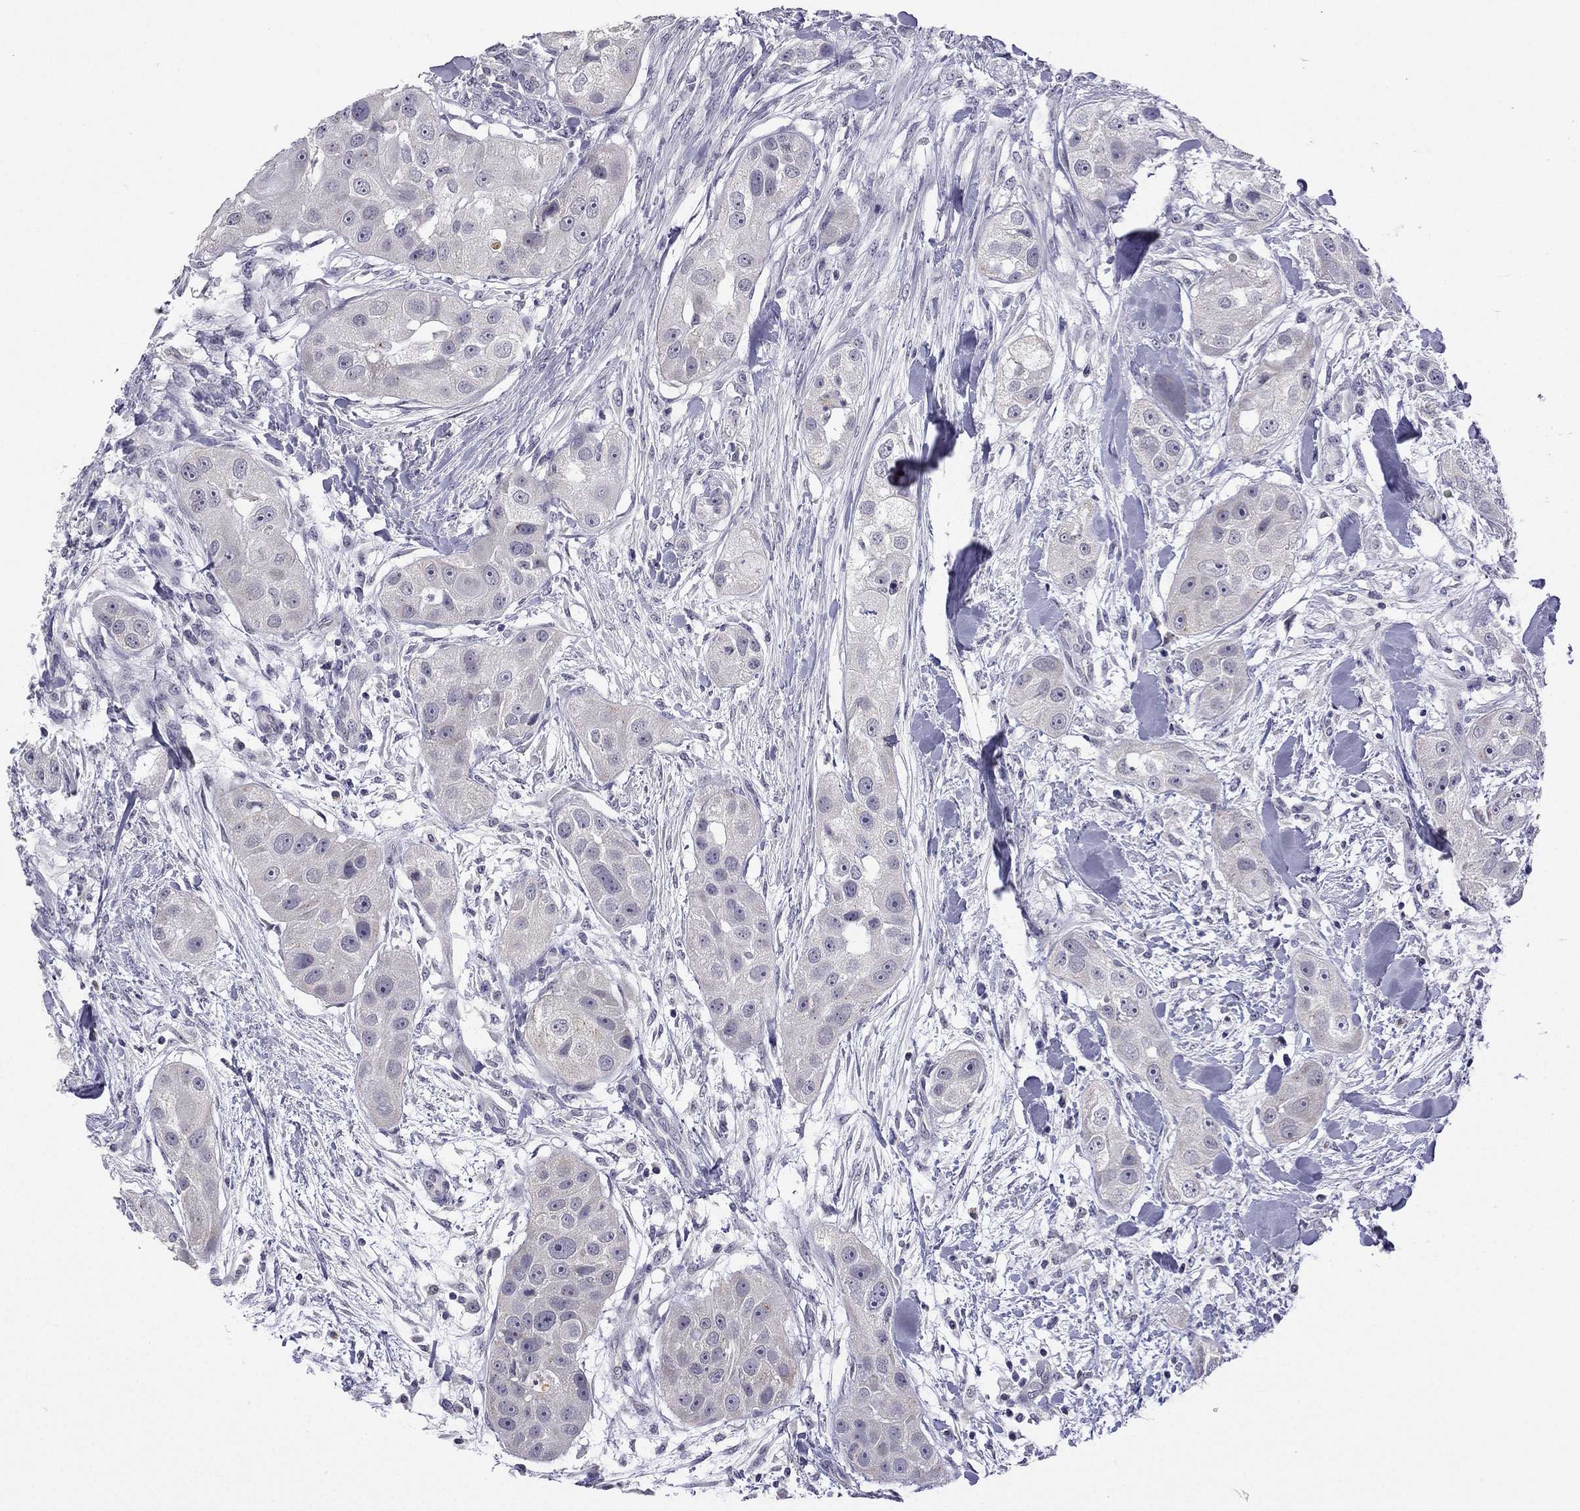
{"staining": {"intensity": "negative", "quantity": "none", "location": "none"}, "tissue": "head and neck cancer", "cell_type": "Tumor cells", "image_type": "cancer", "snomed": [{"axis": "morphology", "description": "Squamous cell carcinoma, NOS"}, {"axis": "topography", "description": "Head-Neck"}], "caption": "Immunohistochemical staining of head and neck cancer reveals no significant positivity in tumor cells.", "gene": "C5orf49", "patient": {"sex": "male", "age": 51}}